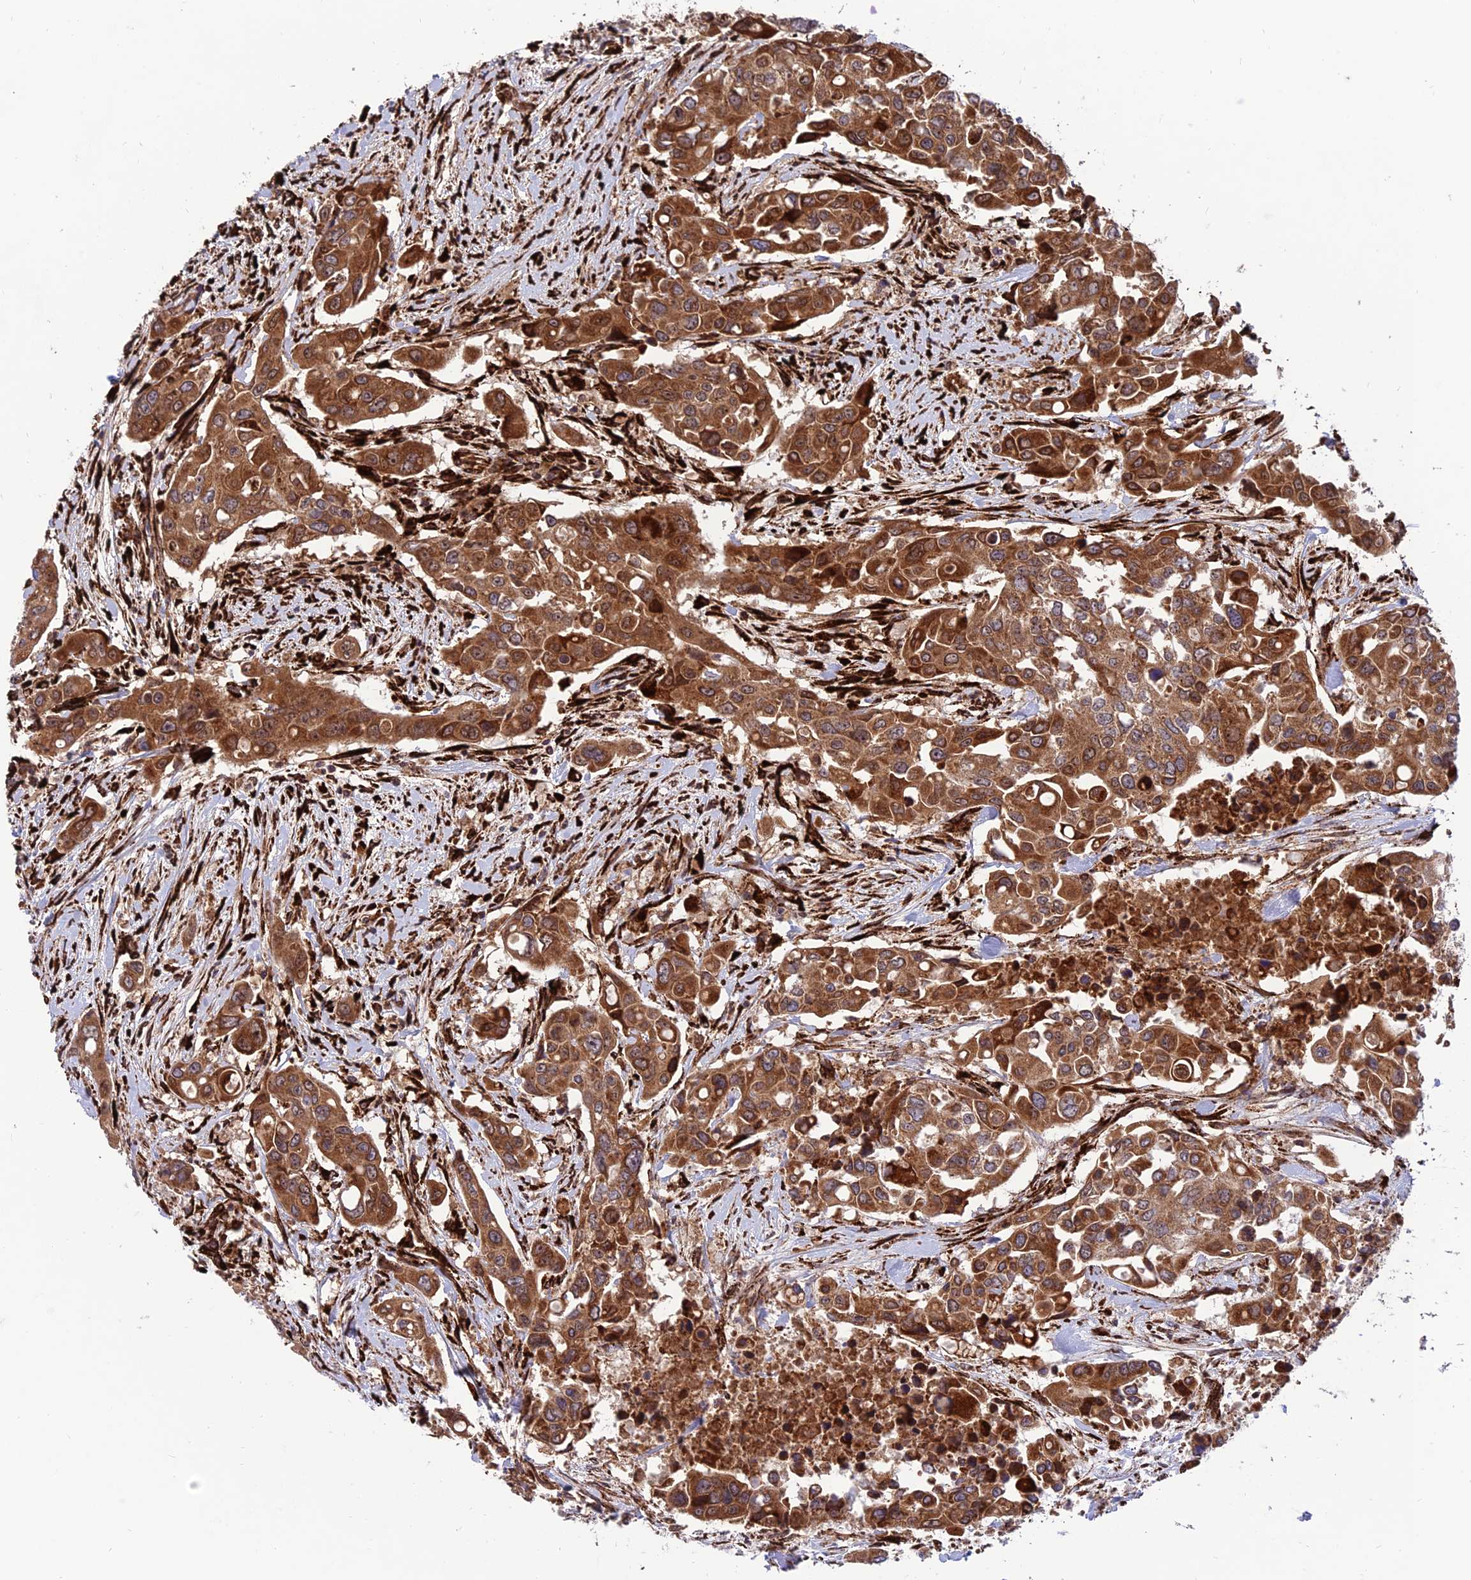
{"staining": {"intensity": "strong", "quantity": ">75%", "location": "cytoplasmic/membranous,nuclear"}, "tissue": "colorectal cancer", "cell_type": "Tumor cells", "image_type": "cancer", "snomed": [{"axis": "morphology", "description": "Adenocarcinoma, NOS"}, {"axis": "topography", "description": "Colon"}], "caption": "Human colorectal adenocarcinoma stained with a protein marker demonstrates strong staining in tumor cells.", "gene": "CRTAP", "patient": {"sex": "male", "age": 77}}